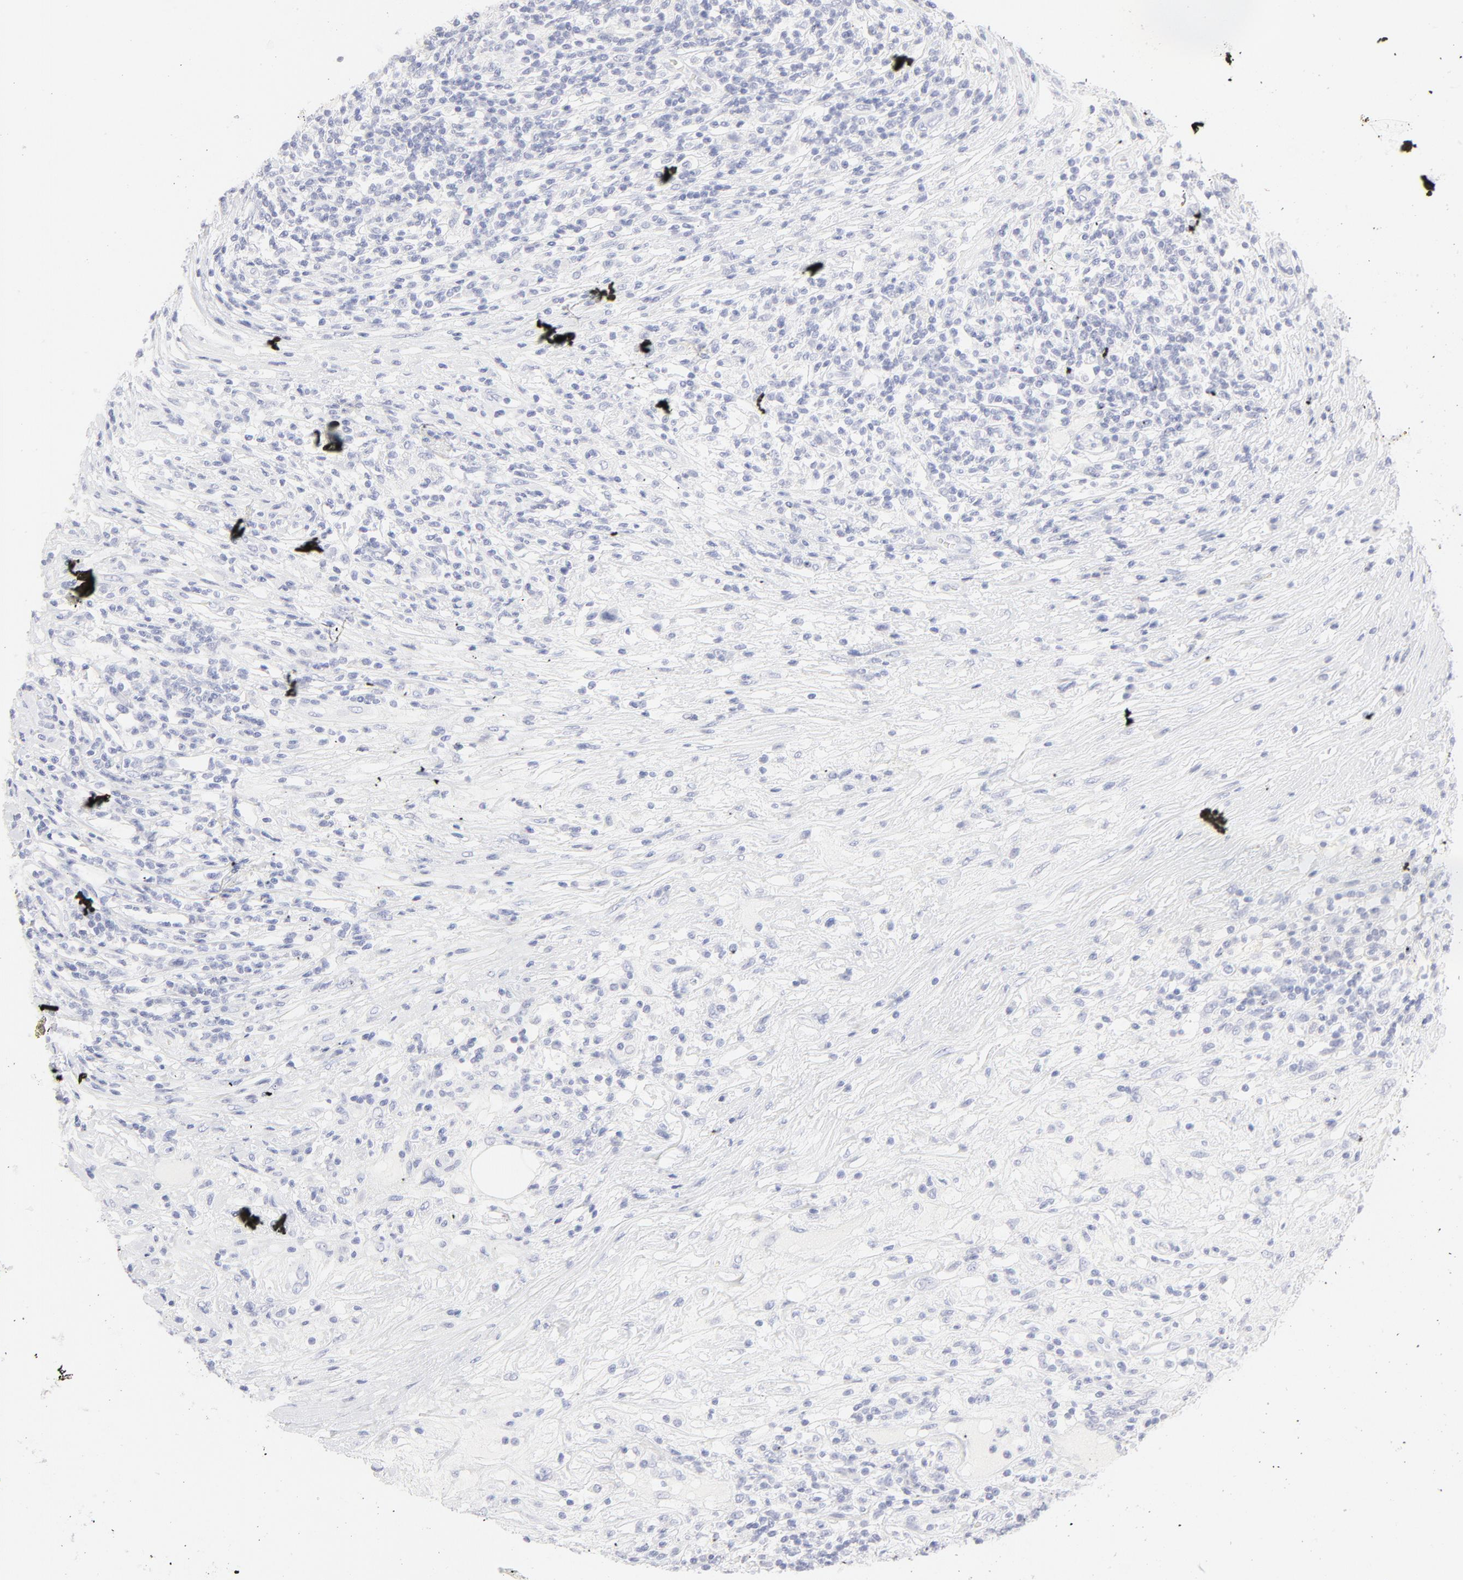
{"staining": {"intensity": "negative", "quantity": "none", "location": "none"}, "tissue": "lymphoma", "cell_type": "Tumor cells", "image_type": "cancer", "snomed": [{"axis": "morphology", "description": "Malignant lymphoma, non-Hodgkin's type, High grade"}, {"axis": "topography", "description": "Lymph node"}], "caption": "High power microscopy image of an IHC histopathology image of lymphoma, revealing no significant positivity in tumor cells. (DAB (3,3'-diaminobenzidine) immunohistochemistry (IHC) visualized using brightfield microscopy, high magnification).", "gene": "ELF3", "patient": {"sex": "female", "age": 84}}